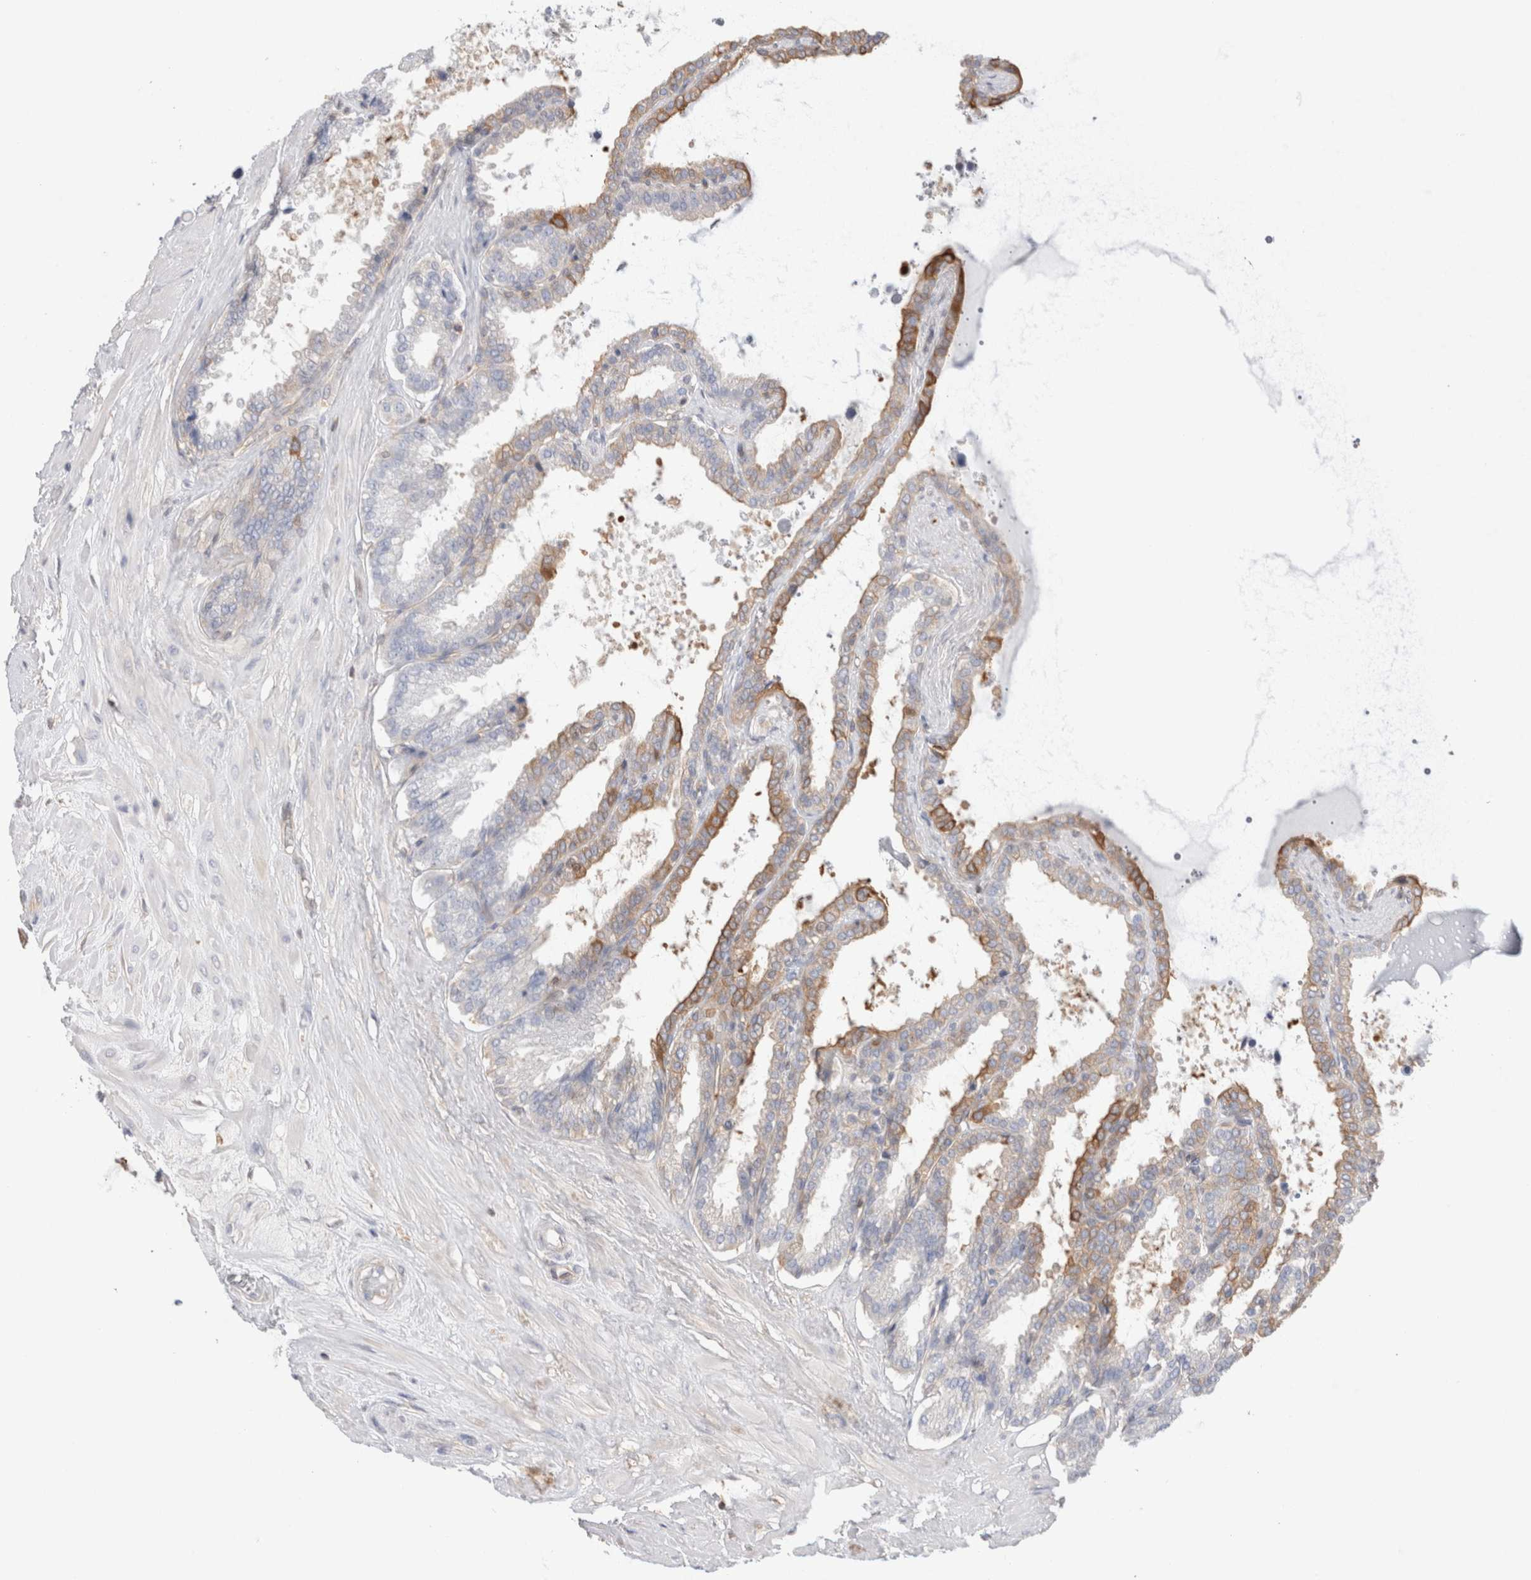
{"staining": {"intensity": "moderate", "quantity": "25%-75%", "location": "cytoplasmic/membranous"}, "tissue": "seminal vesicle", "cell_type": "Glandular cells", "image_type": "normal", "snomed": [{"axis": "morphology", "description": "Normal tissue, NOS"}, {"axis": "topography", "description": "Seminal veicle"}], "caption": "Unremarkable seminal vesicle was stained to show a protein in brown. There is medium levels of moderate cytoplasmic/membranous staining in approximately 25%-75% of glandular cells. (DAB (3,3'-diaminobenzidine) IHC with brightfield microscopy, high magnification).", "gene": "CAPN2", "patient": {"sex": "male", "age": 46}}